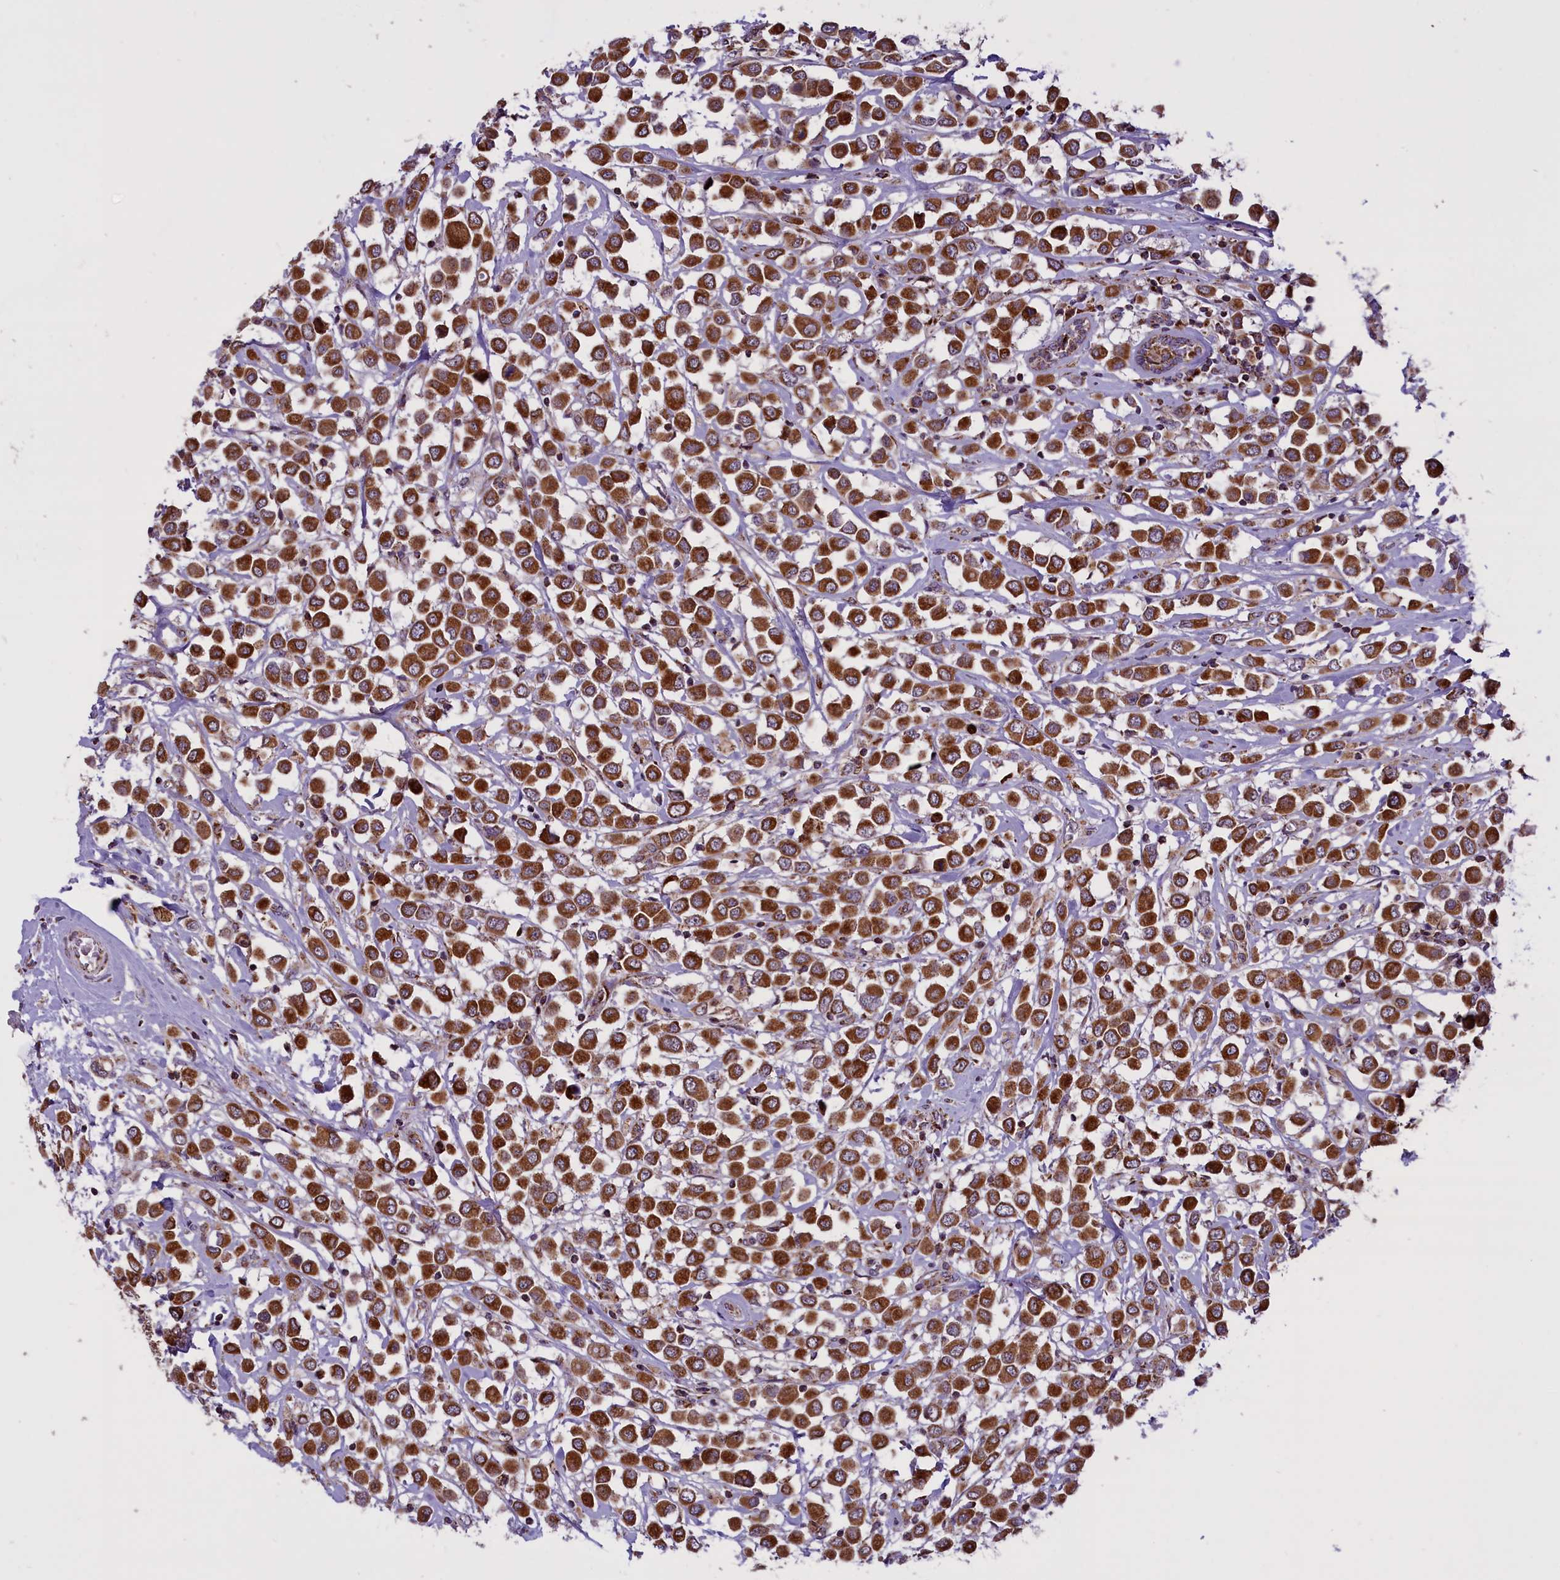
{"staining": {"intensity": "strong", "quantity": ">75%", "location": "cytoplasmic/membranous"}, "tissue": "breast cancer", "cell_type": "Tumor cells", "image_type": "cancer", "snomed": [{"axis": "morphology", "description": "Duct carcinoma"}, {"axis": "topography", "description": "Breast"}], "caption": "A brown stain shows strong cytoplasmic/membranous expression of a protein in breast cancer (invasive ductal carcinoma) tumor cells. (DAB (3,3'-diaminobenzidine) IHC, brown staining for protein, blue staining for nuclei).", "gene": "NDUFS5", "patient": {"sex": "female", "age": 61}}